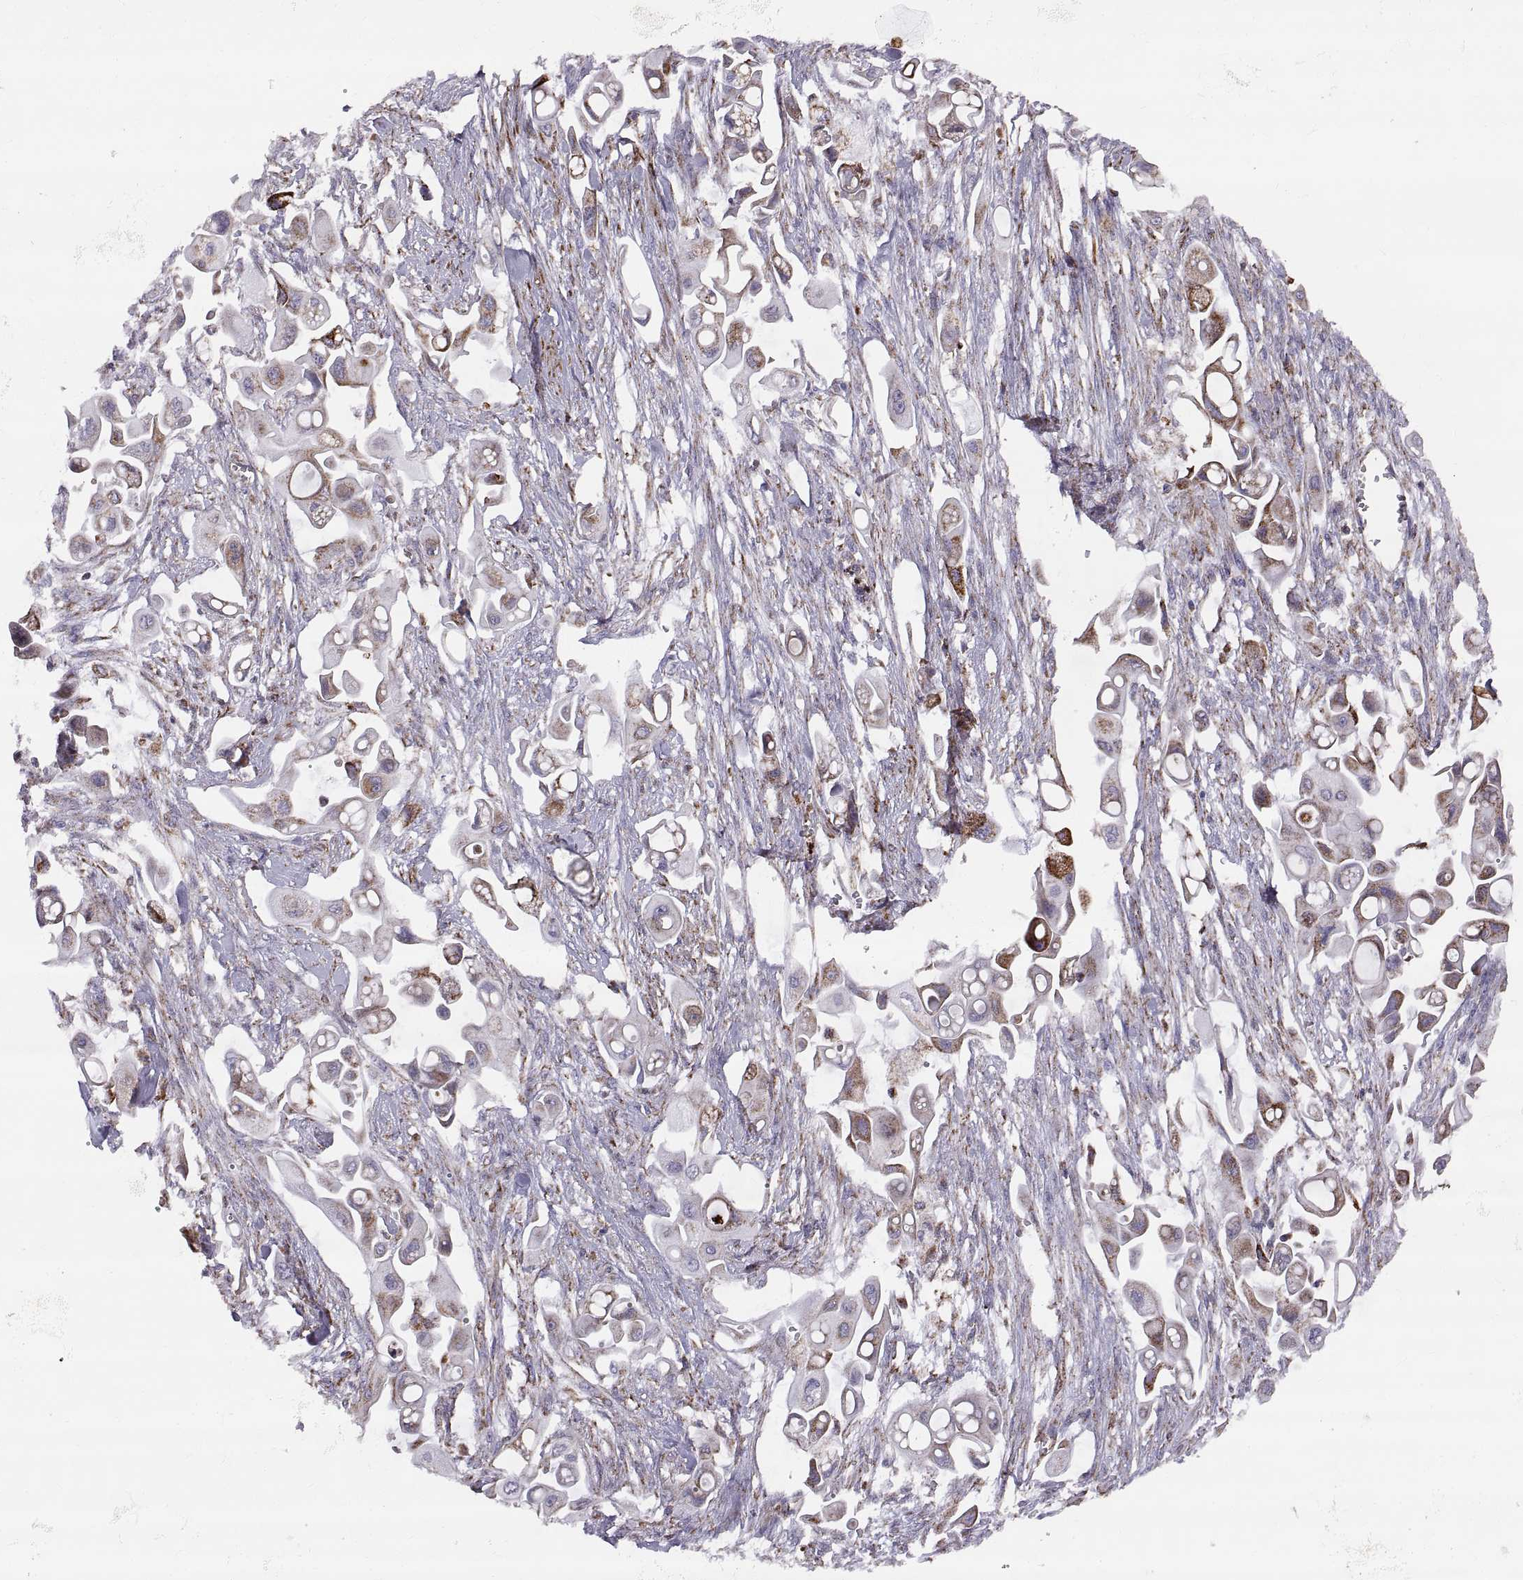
{"staining": {"intensity": "strong", "quantity": "<25%", "location": "cytoplasmic/membranous"}, "tissue": "pancreatic cancer", "cell_type": "Tumor cells", "image_type": "cancer", "snomed": [{"axis": "morphology", "description": "Adenocarcinoma, NOS"}, {"axis": "topography", "description": "Pancreas"}], "caption": "Pancreatic cancer (adenocarcinoma) stained with a brown dye demonstrates strong cytoplasmic/membranous positive expression in about <25% of tumor cells.", "gene": "ARSD", "patient": {"sex": "male", "age": 50}}